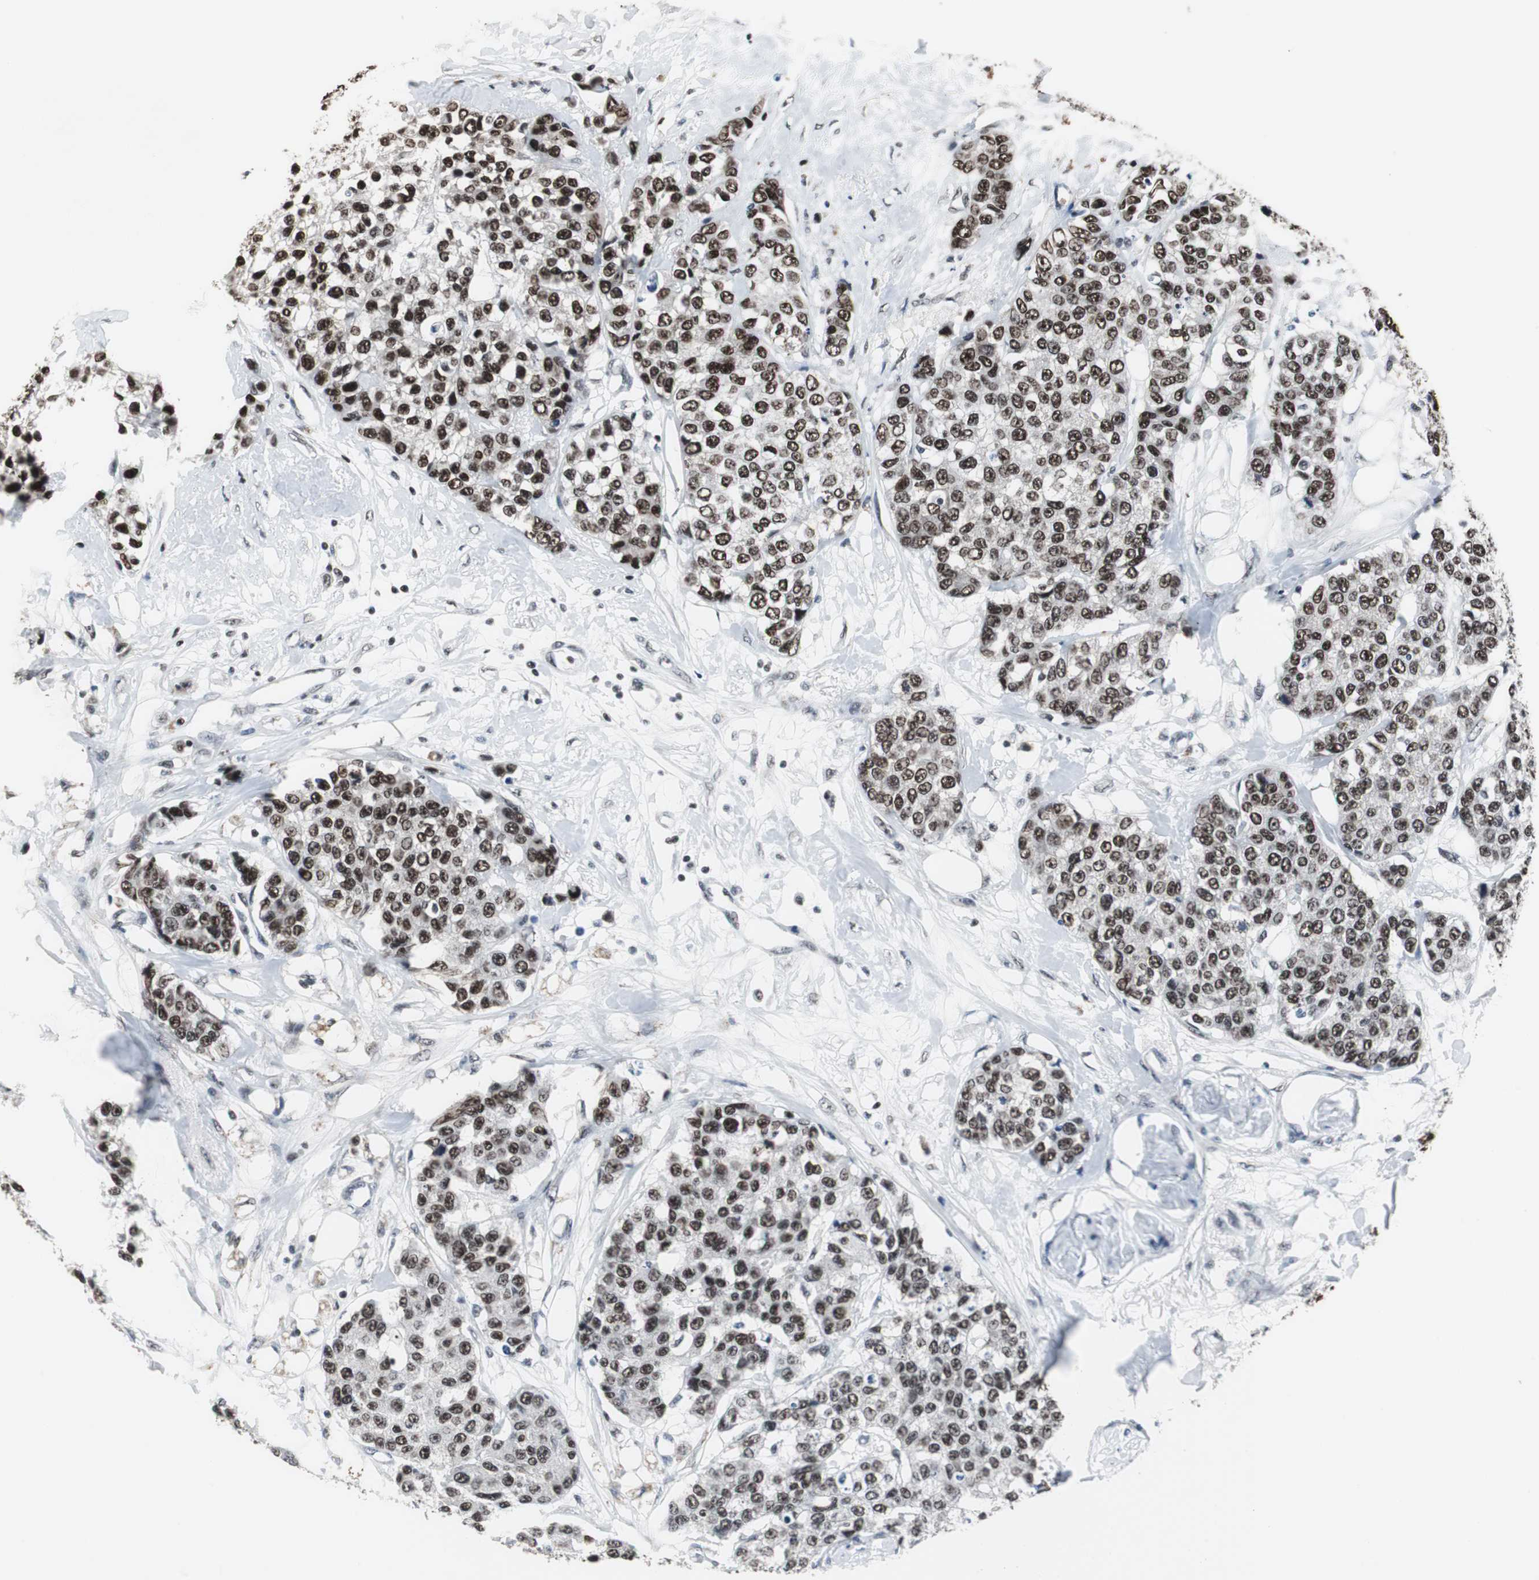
{"staining": {"intensity": "strong", "quantity": ">75%", "location": "nuclear"}, "tissue": "breast cancer", "cell_type": "Tumor cells", "image_type": "cancer", "snomed": [{"axis": "morphology", "description": "Duct carcinoma"}, {"axis": "topography", "description": "Breast"}], "caption": "Strong nuclear staining is appreciated in approximately >75% of tumor cells in breast cancer (infiltrating ductal carcinoma).", "gene": "RAD9A", "patient": {"sex": "female", "age": 51}}